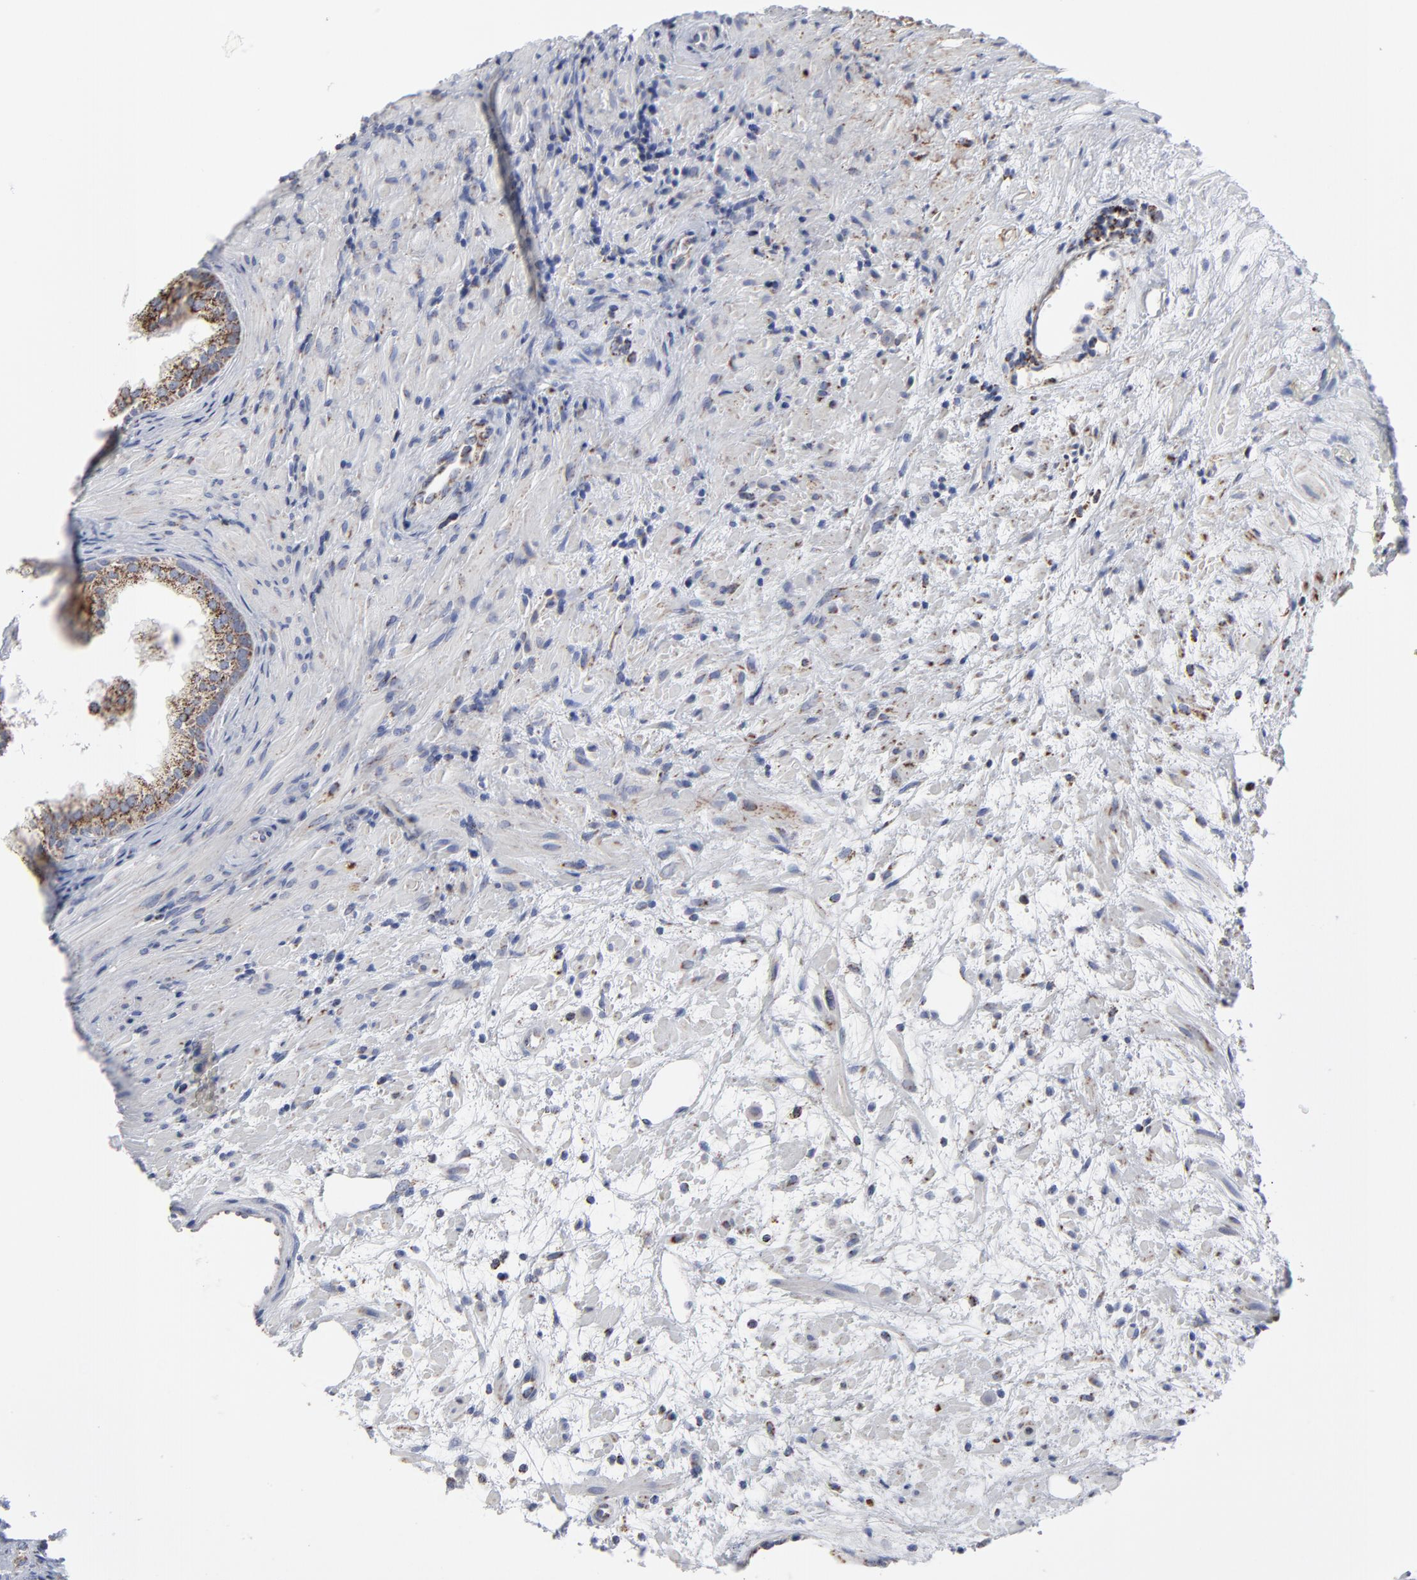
{"staining": {"intensity": "moderate", "quantity": ">75%", "location": "cytoplasmic/membranous"}, "tissue": "prostate", "cell_type": "Glandular cells", "image_type": "normal", "snomed": [{"axis": "morphology", "description": "Normal tissue, NOS"}, {"axis": "topography", "description": "Prostate"}], "caption": "Benign prostate reveals moderate cytoplasmic/membranous staining in approximately >75% of glandular cells (IHC, brightfield microscopy, high magnification)..", "gene": "TXNRD2", "patient": {"sex": "male", "age": 76}}